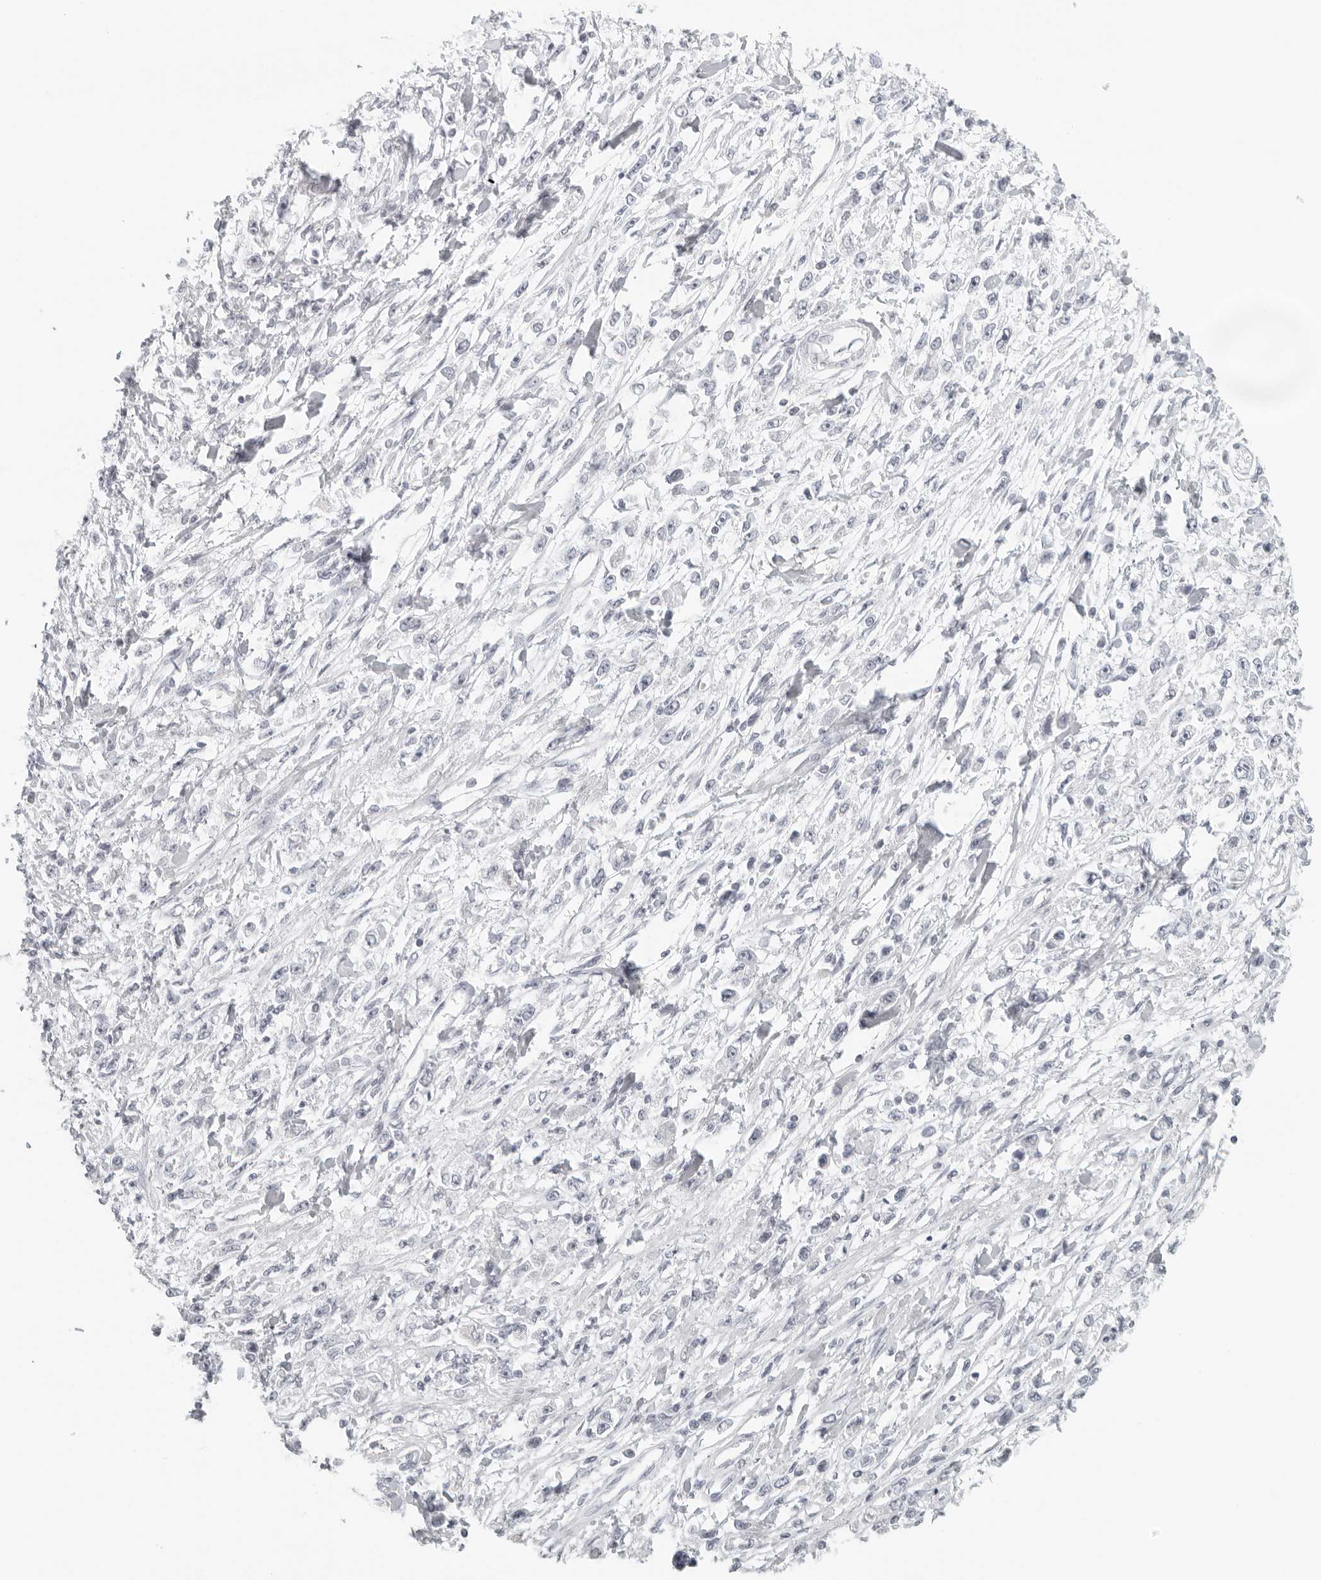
{"staining": {"intensity": "negative", "quantity": "none", "location": "none"}, "tissue": "stomach cancer", "cell_type": "Tumor cells", "image_type": "cancer", "snomed": [{"axis": "morphology", "description": "Adenocarcinoma, NOS"}, {"axis": "topography", "description": "Stomach"}], "caption": "Tumor cells are negative for protein expression in human stomach cancer (adenocarcinoma).", "gene": "RPS6KC1", "patient": {"sex": "female", "age": 59}}